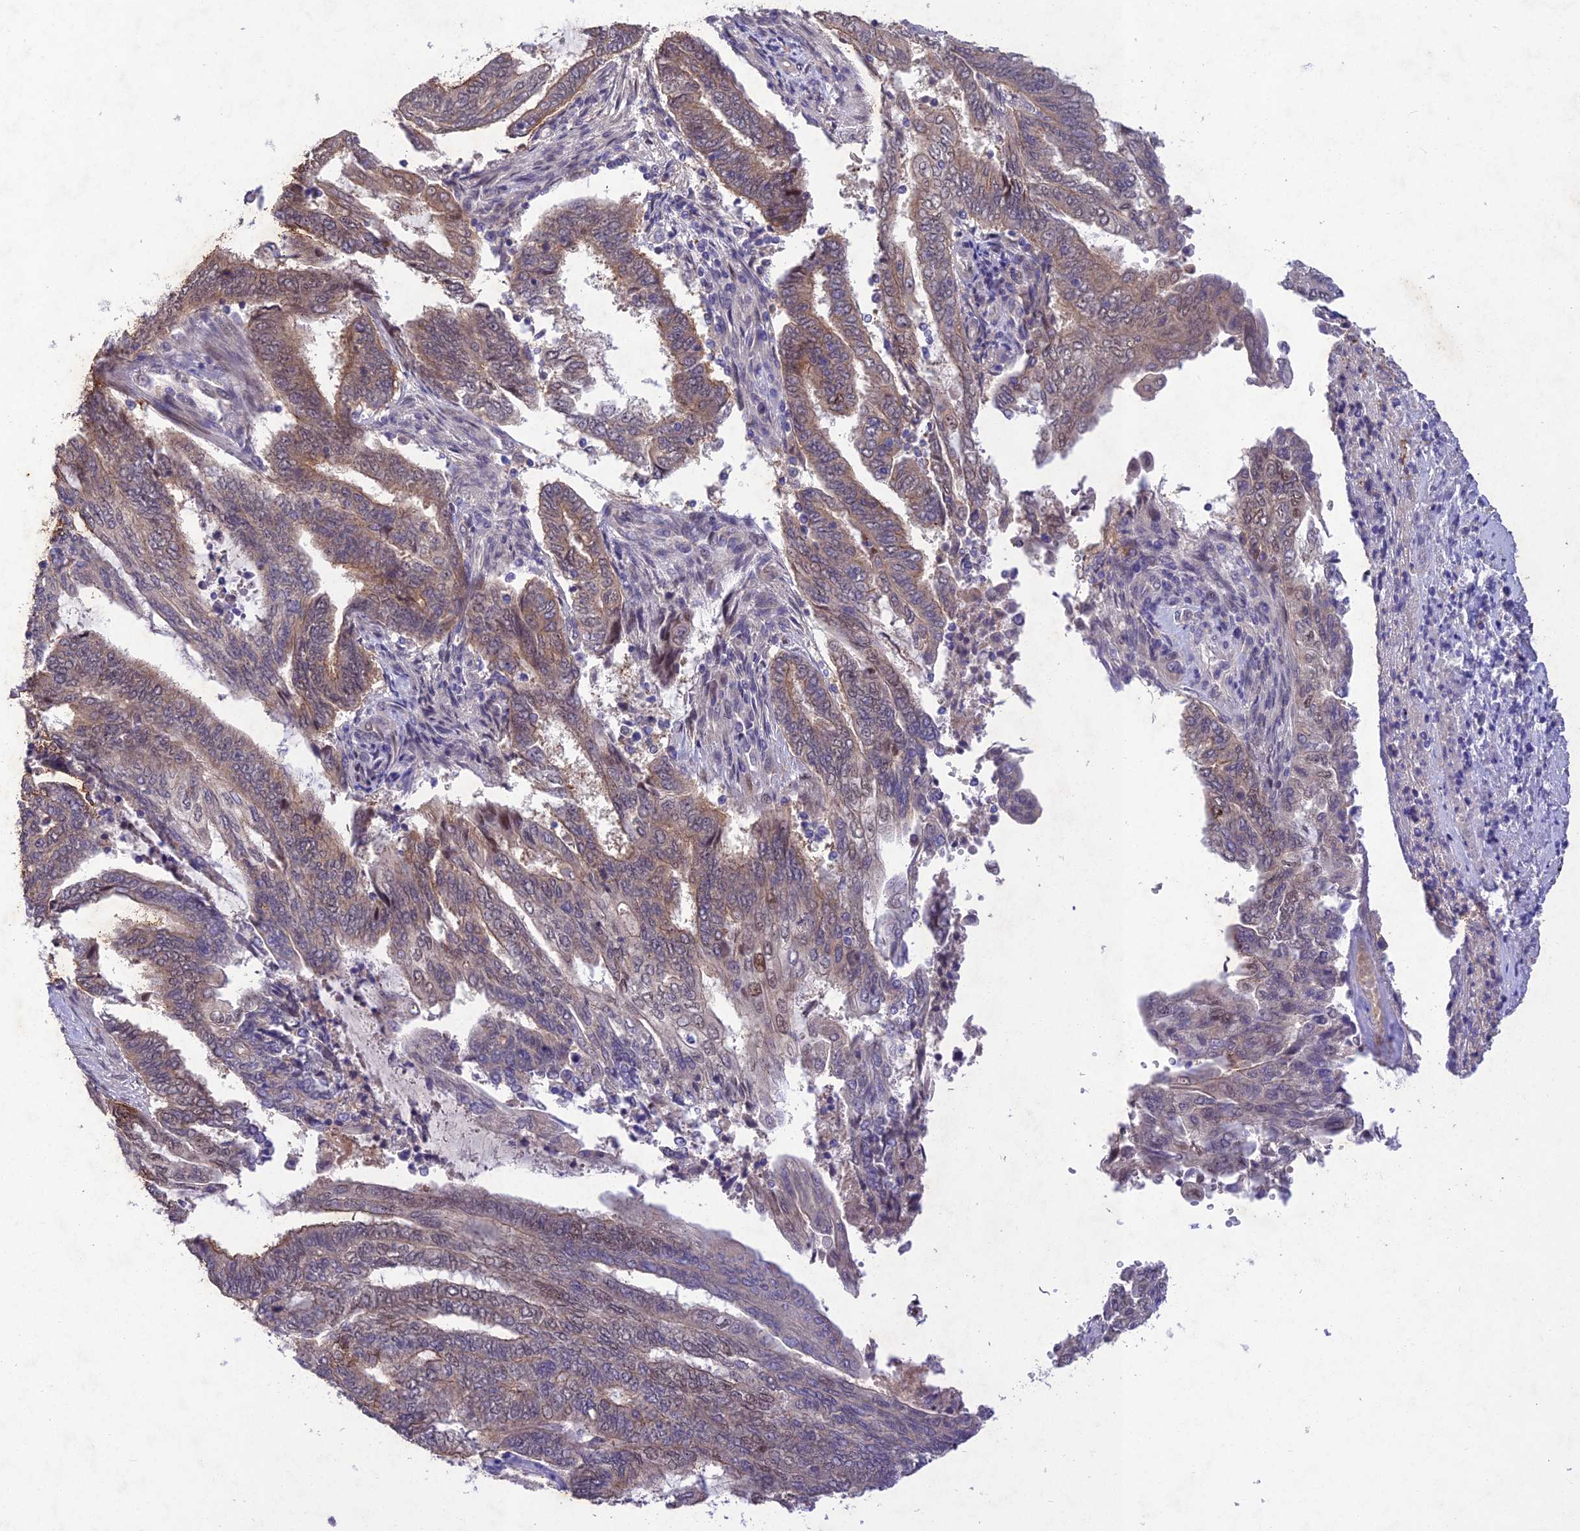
{"staining": {"intensity": "moderate", "quantity": ">75%", "location": "cytoplasmic/membranous,nuclear"}, "tissue": "endometrial cancer", "cell_type": "Tumor cells", "image_type": "cancer", "snomed": [{"axis": "morphology", "description": "Adenocarcinoma, NOS"}, {"axis": "topography", "description": "Uterus"}, {"axis": "topography", "description": "Endometrium"}], "caption": "Moderate cytoplasmic/membranous and nuclear protein staining is identified in approximately >75% of tumor cells in endometrial cancer (adenocarcinoma). (DAB (3,3'-diaminobenzidine) = brown stain, brightfield microscopy at high magnification).", "gene": "ANKRD52", "patient": {"sex": "female", "age": 70}}